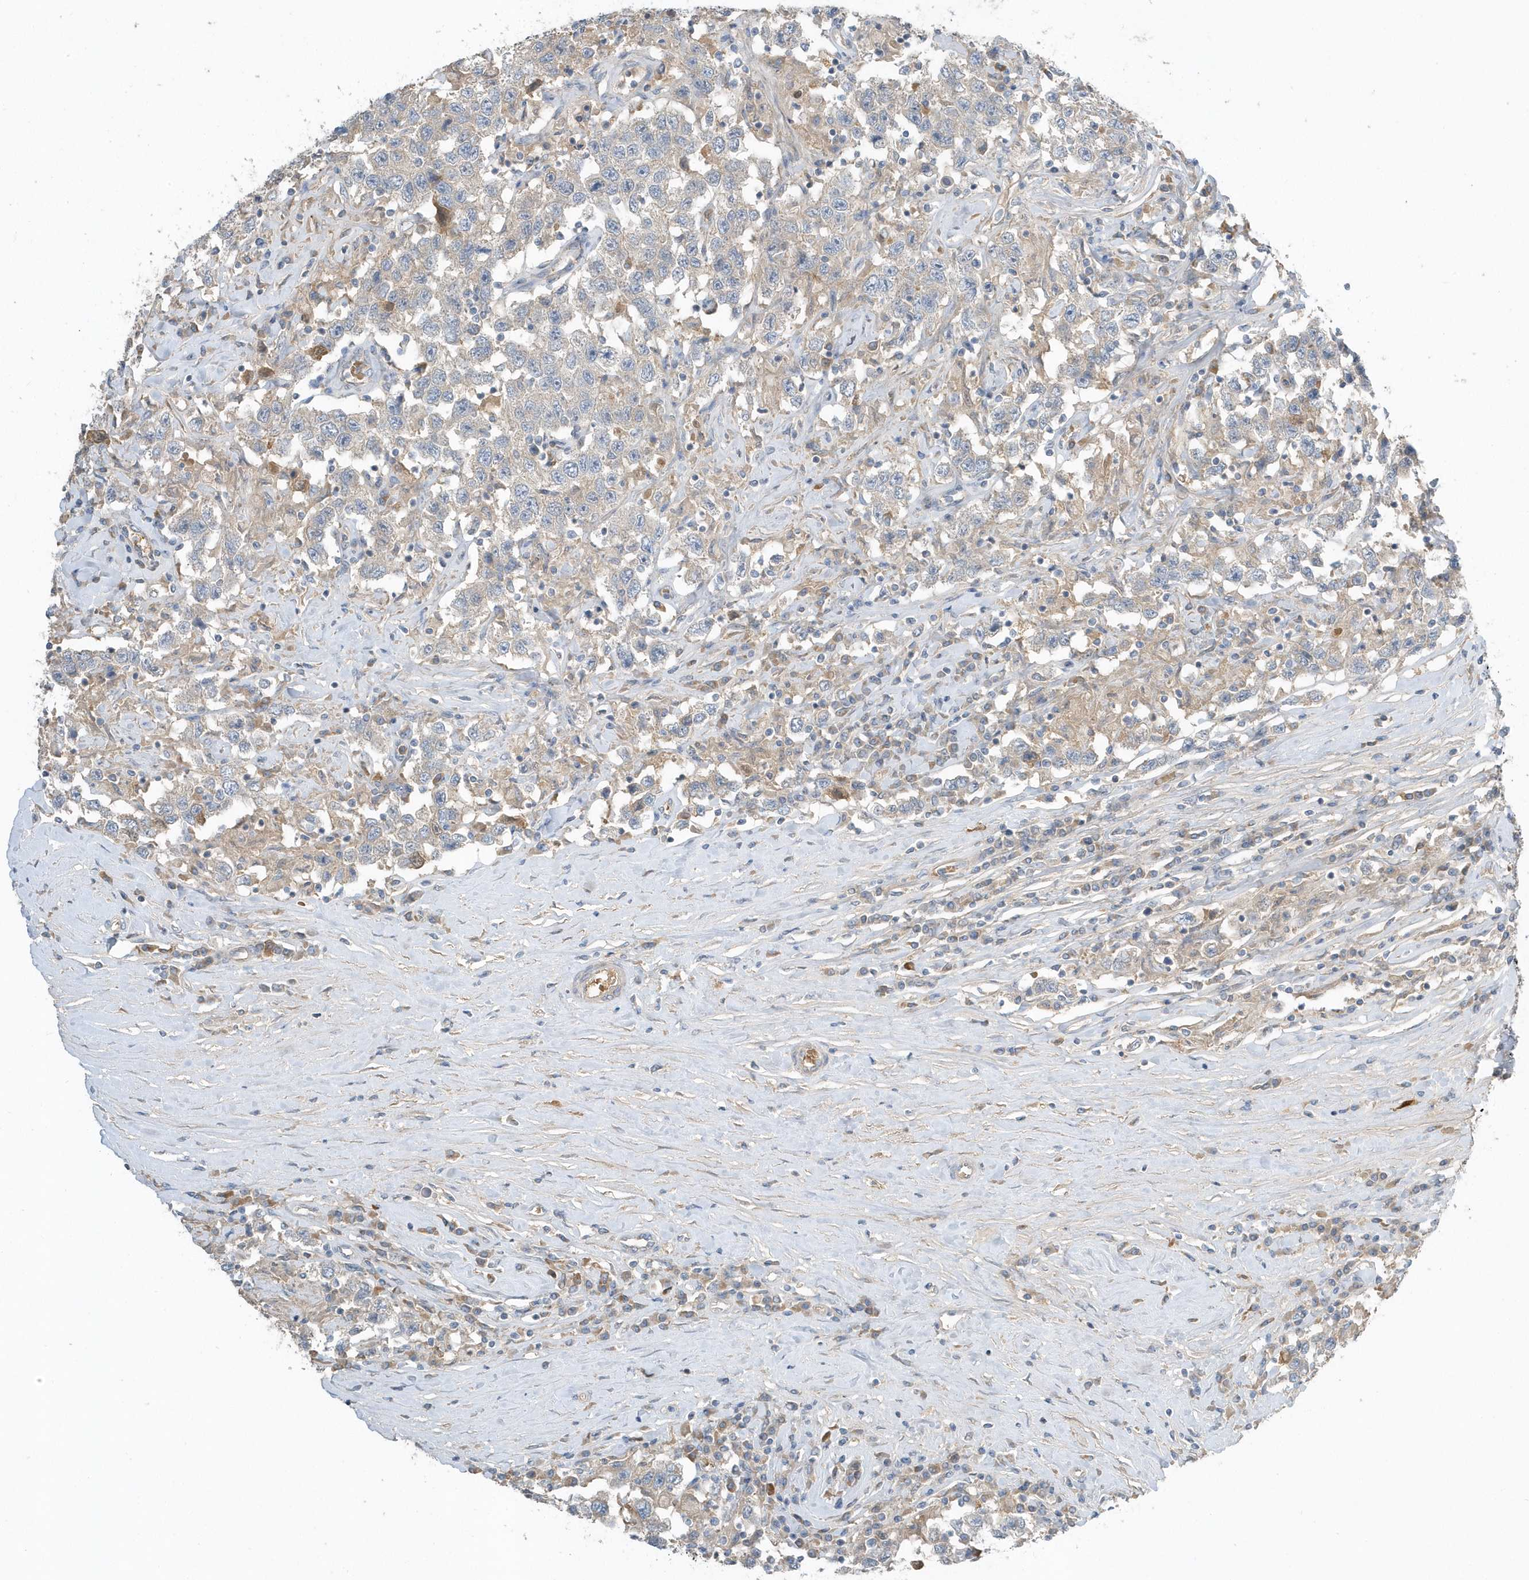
{"staining": {"intensity": "negative", "quantity": "none", "location": "none"}, "tissue": "testis cancer", "cell_type": "Tumor cells", "image_type": "cancer", "snomed": [{"axis": "morphology", "description": "Seminoma, NOS"}, {"axis": "topography", "description": "Testis"}], "caption": "The immunohistochemistry (IHC) histopathology image has no significant staining in tumor cells of testis seminoma tissue.", "gene": "USP53", "patient": {"sex": "male", "age": 41}}